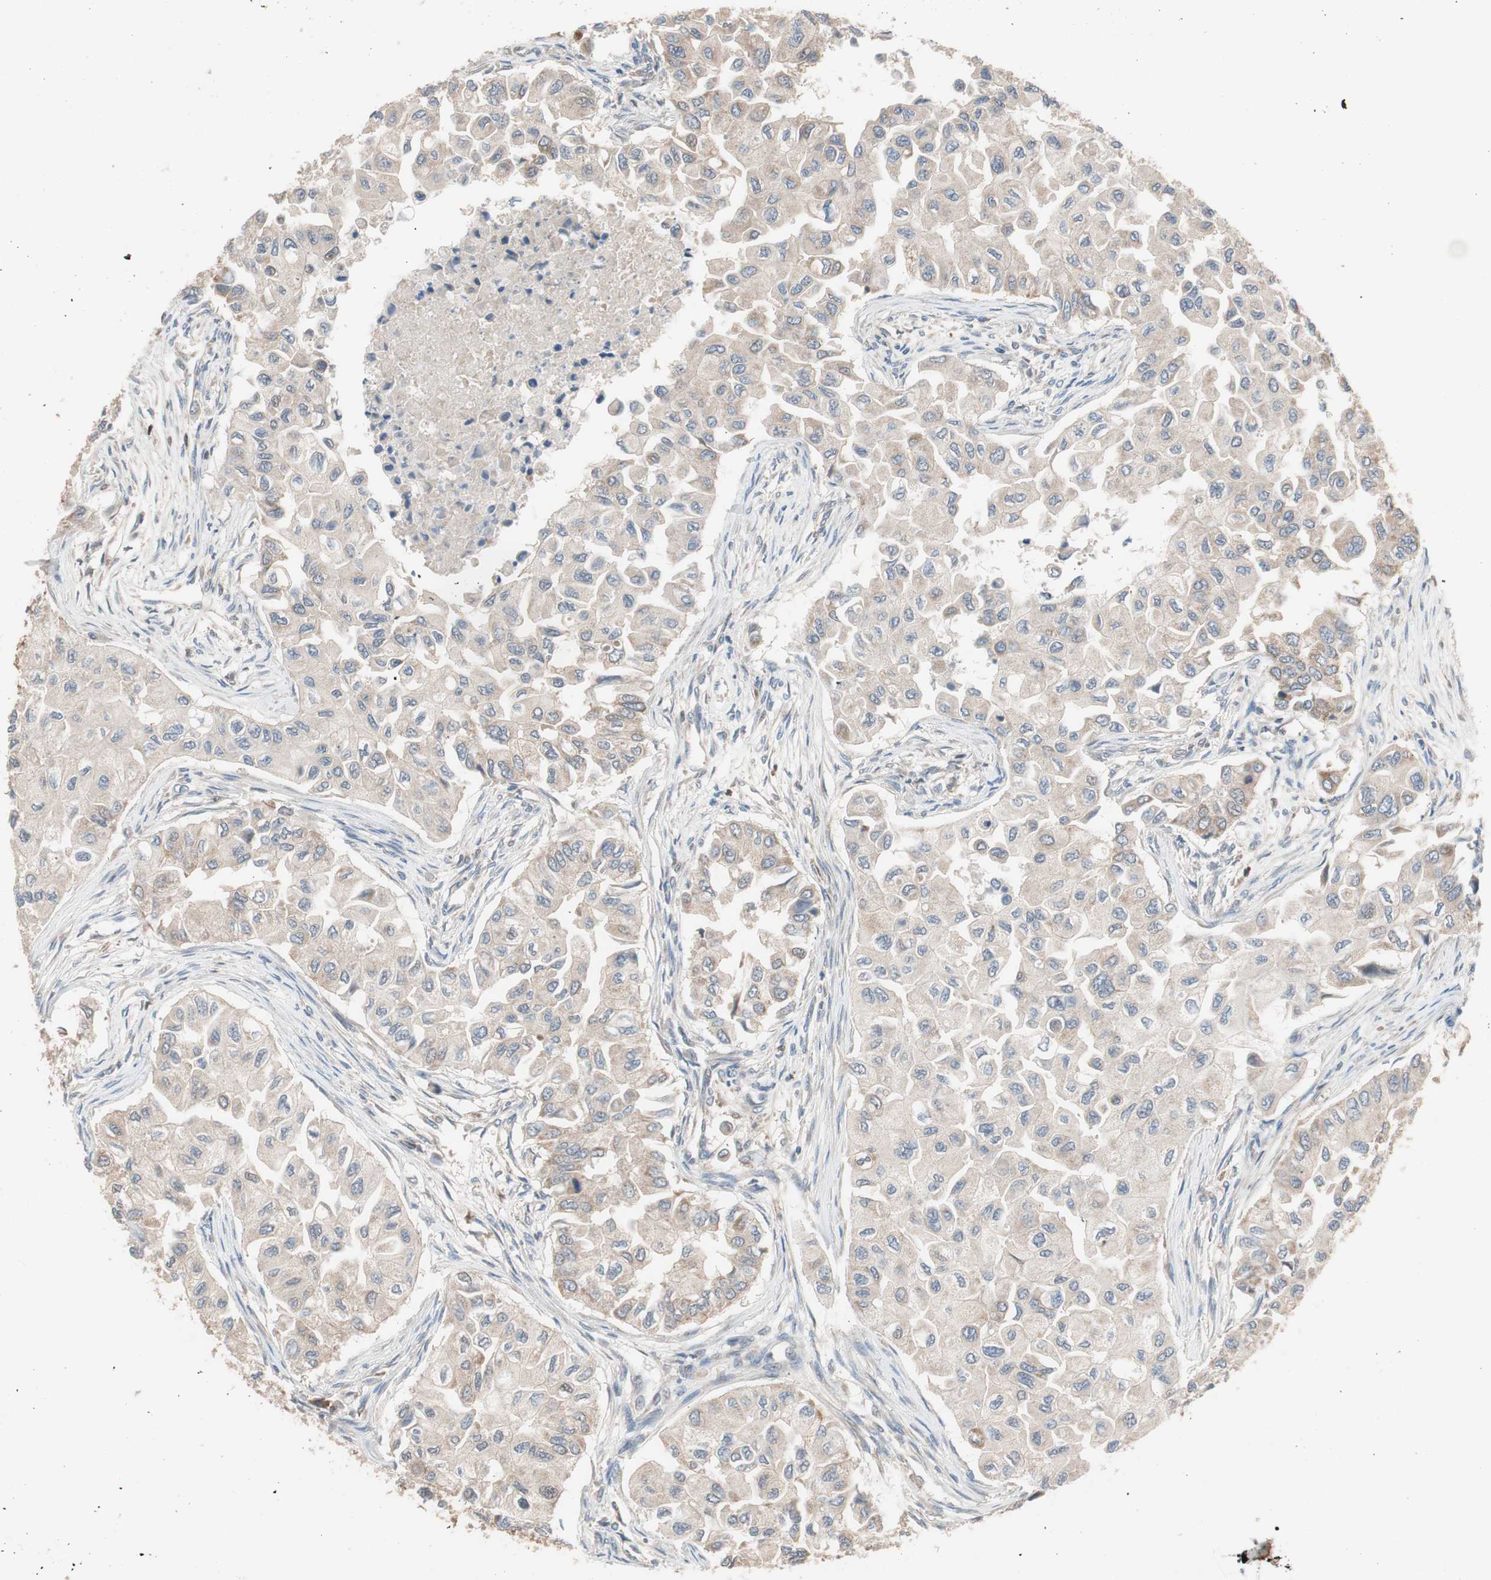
{"staining": {"intensity": "weak", "quantity": ">75%", "location": "cytoplasmic/membranous"}, "tissue": "breast cancer", "cell_type": "Tumor cells", "image_type": "cancer", "snomed": [{"axis": "morphology", "description": "Normal tissue, NOS"}, {"axis": "morphology", "description": "Duct carcinoma"}, {"axis": "topography", "description": "Breast"}], "caption": "Protein positivity by immunohistochemistry demonstrates weak cytoplasmic/membranous expression in about >75% of tumor cells in breast cancer.", "gene": "HMBS", "patient": {"sex": "female", "age": 49}}